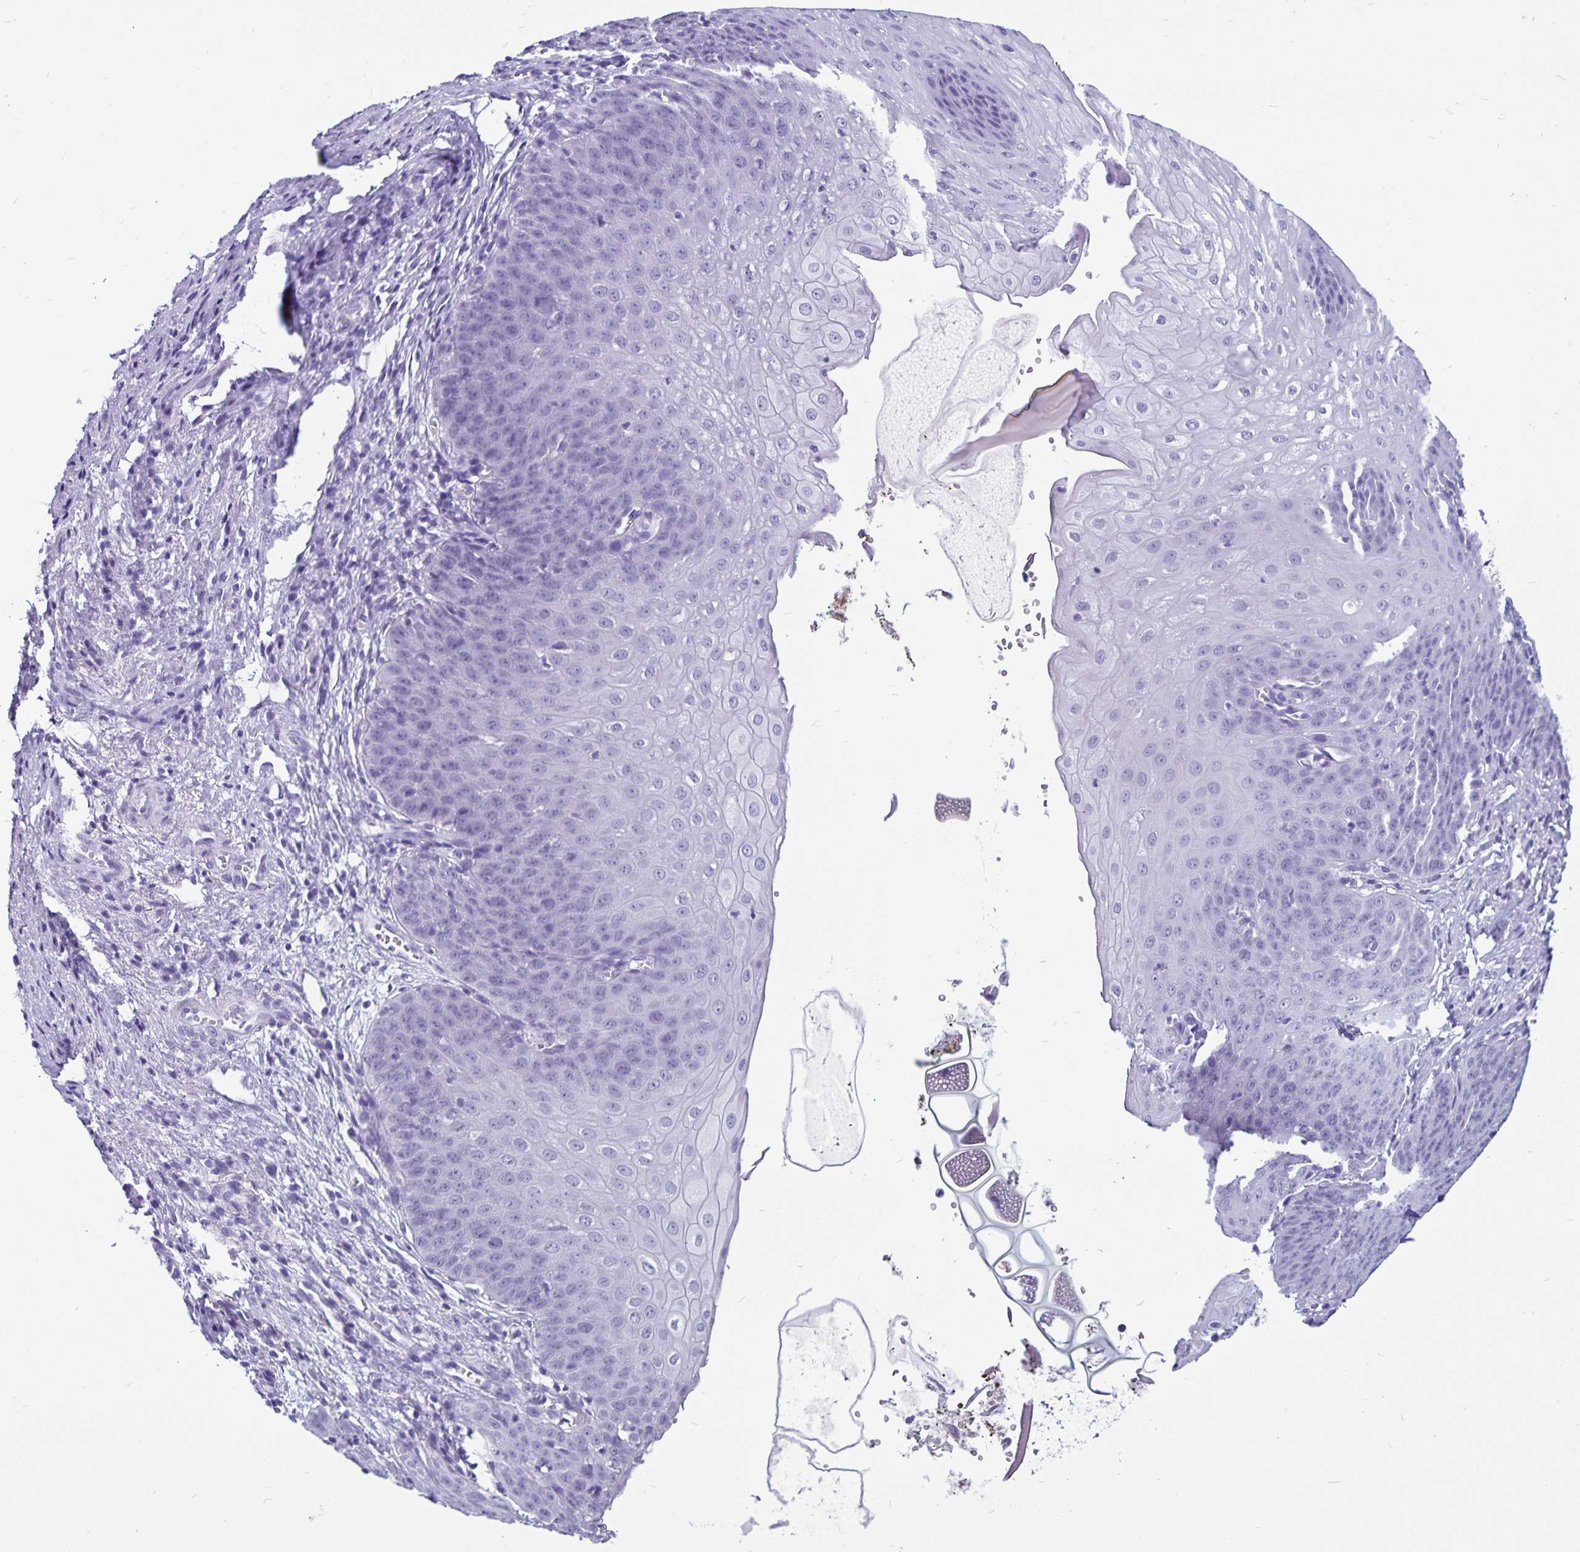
{"staining": {"intensity": "negative", "quantity": "none", "location": "none"}, "tissue": "esophagus", "cell_type": "Squamous epithelial cells", "image_type": "normal", "snomed": [{"axis": "morphology", "description": "Normal tissue, NOS"}, {"axis": "topography", "description": "Esophagus"}], "caption": "Immunohistochemistry (IHC) image of unremarkable esophagus: human esophagus stained with DAB (3,3'-diaminobenzidine) shows no significant protein positivity in squamous epithelial cells.", "gene": "ODF3B", "patient": {"sex": "male", "age": 71}}